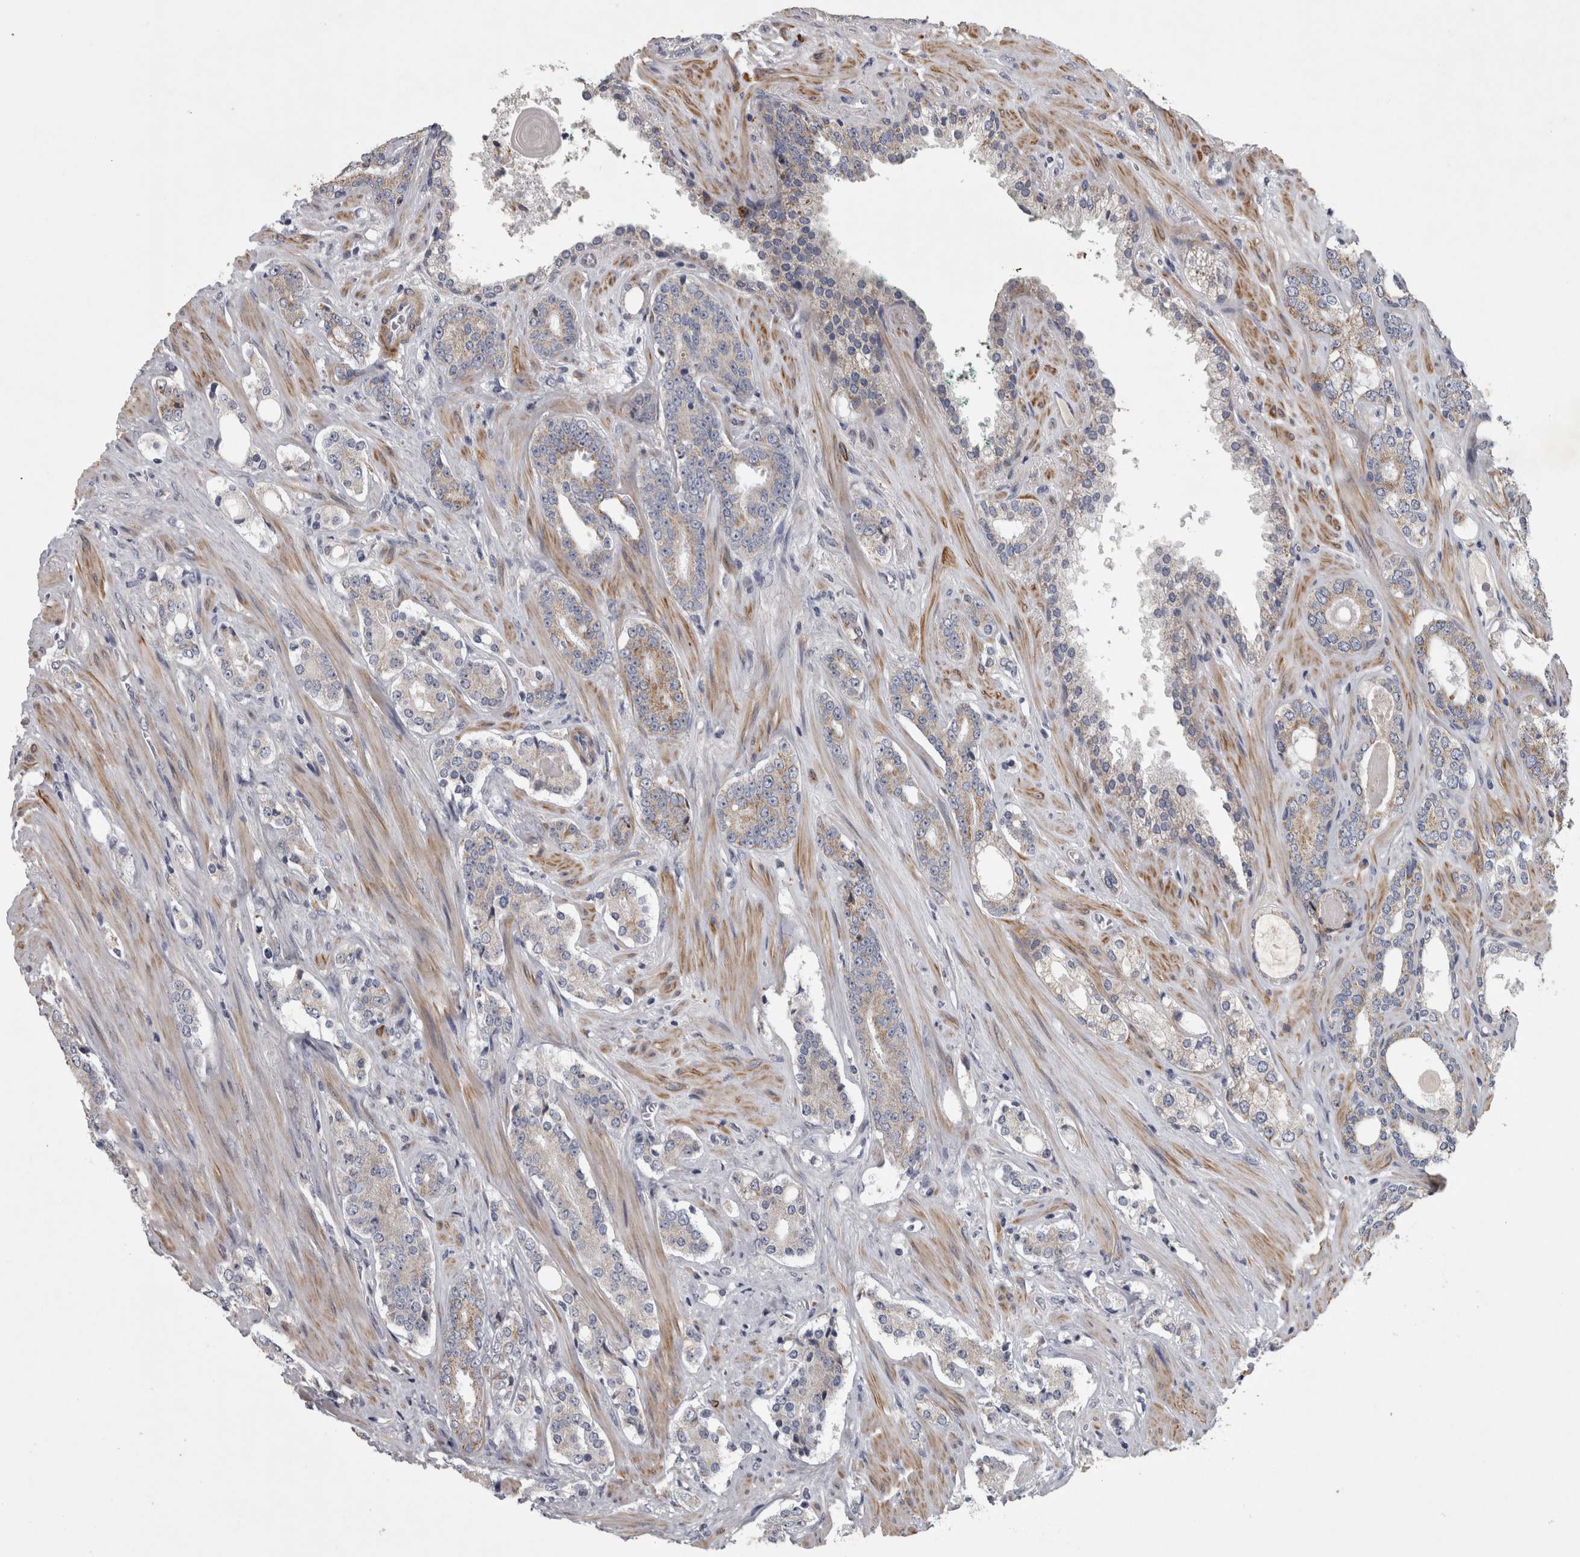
{"staining": {"intensity": "moderate", "quantity": "<25%", "location": "cytoplasmic/membranous"}, "tissue": "prostate cancer", "cell_type": "Tumor cells", "image_type": "cancer", "snomed": [{"axis": "morphology", "description": "Adenocarcinoma, High grade"}, {"axis": "topography", "description": "Prostate"}], "caption": "Immunohistochemical staining of adenocarcinoma (high-grade) (prostate) reveals moderate cytoplasmic/membranous protein expression in about <25% of tumor cells. The staining is performed using DAB (3,3'-diaminobenzidine) brown chromogen to label protein expression. The nuclei are counter-stained blue using hematoxylin.", "gene": "DBT", "patient": {"sex": "male", "age": 71}}